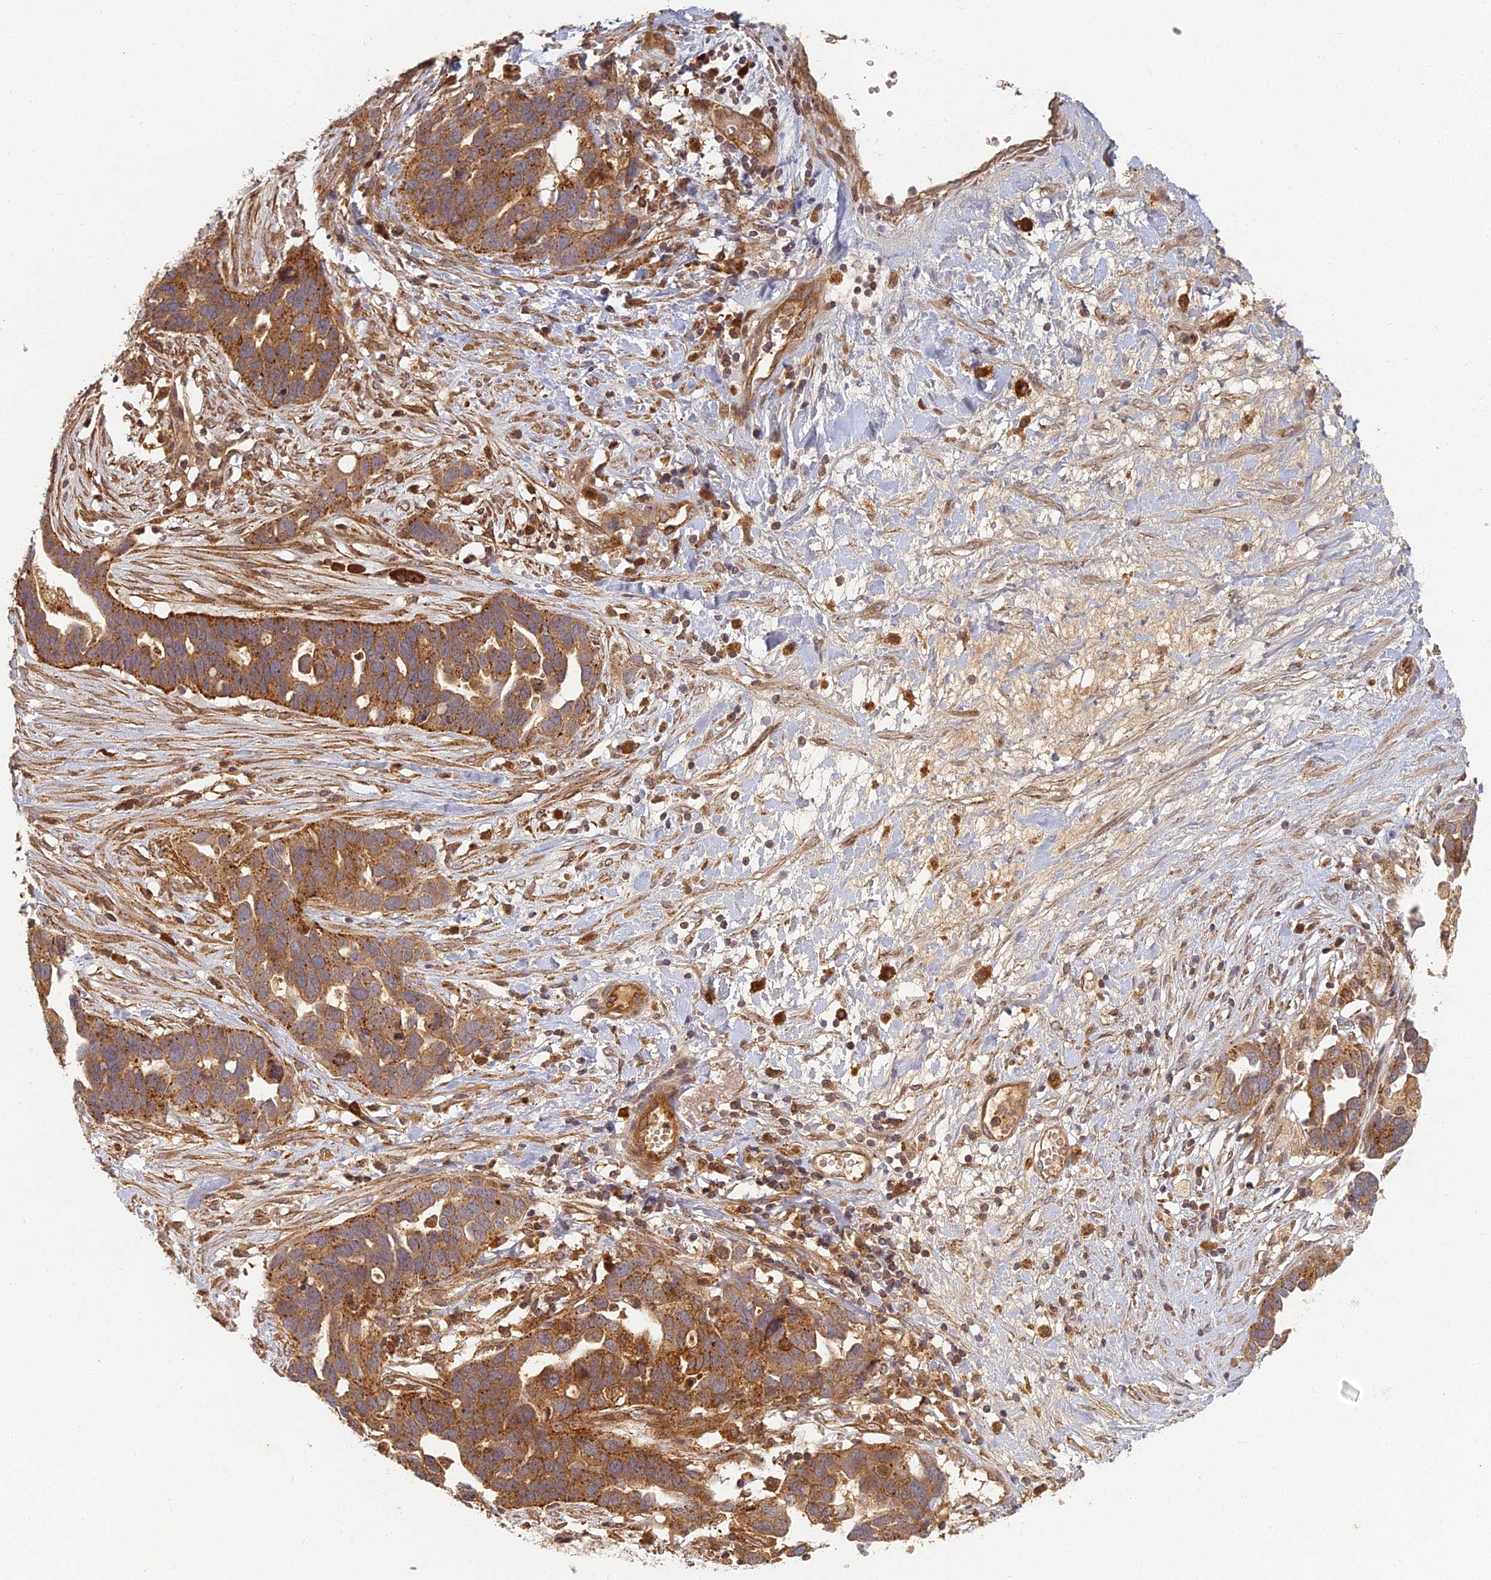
{"staining": {"intensity": "strong", "quantity": ">75%", "location": "cytoplasmic/membranous"}, "tissue": "ovarian cancer", "cell_type": "Tumor cells", "image_type": "cancer", "snomed": [{"axis": "morphology", "description": "Cystadenocarcinoma, serous, NOS"}, {"axis": "topography", "description": "Ovary"}], "caption": "The immunohistochemical stain labels strong cytoplasmic/membranous staining in tumor cells of ovarian serous cystadenocarcinoma tissue. (DAB (3,3'-diaminobenzidine) IHC with brightfield microscopy, high magnification).", "gene": "INO80D", "patient": {"sex": "female", "age": 54}}